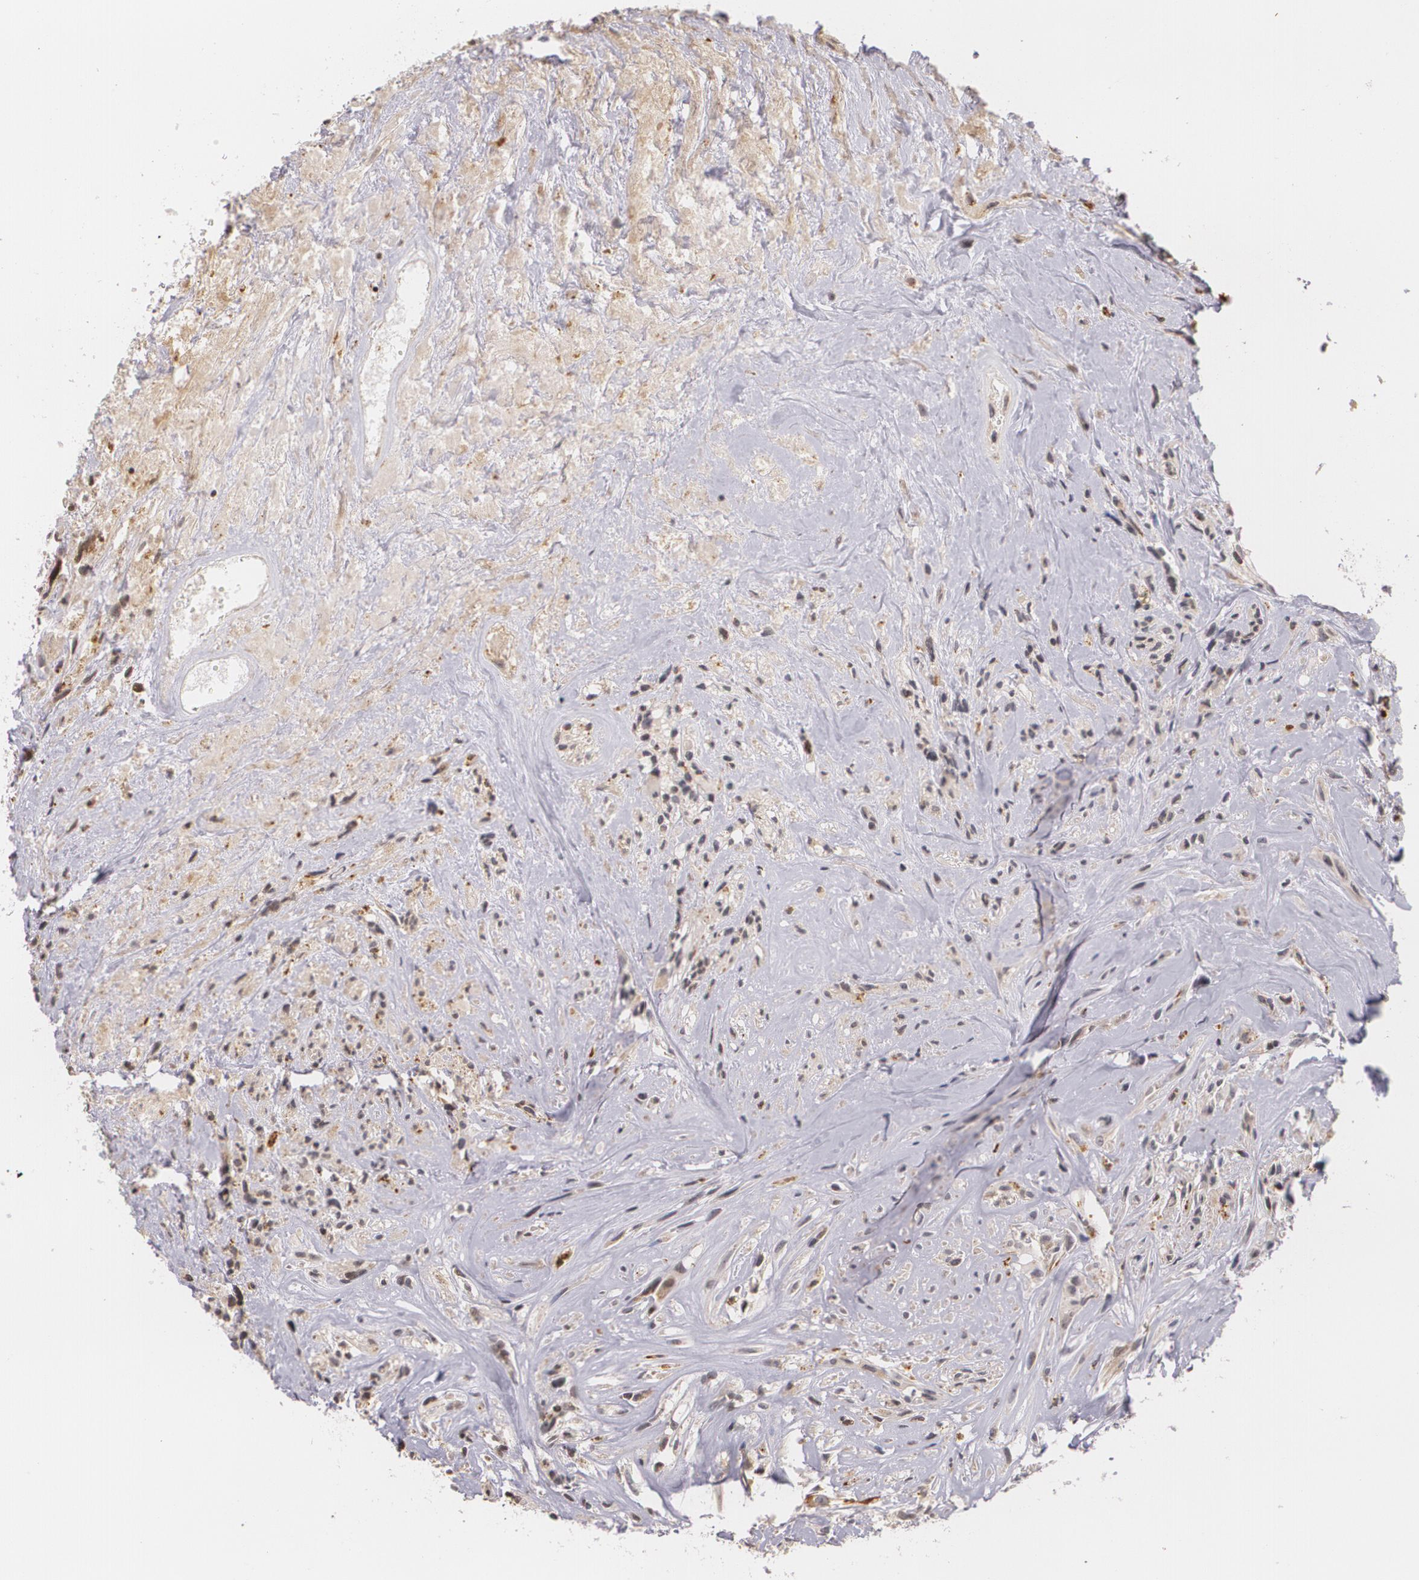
{"staining": {"intensity": "weak", "quantity": "25%-75%", "location": "nuclear"}, "tissue": "glioma", "cell_type": "Tumor cells", "image_type": "cancer", "snomed": [{"axis": "morphology", "description": "Glioma, malignant, High grade"}, {"axis": "topography", "description": "Brain"}], "caption": "Immunohistochemical staining of high-grade glioma (malignant) reveals weak nuclear protein staining in about 25%-75% of tumor cells. (DAB (3,3'-diaminobenzidine) IHC, brown staining for protein, blue staining for nuclei).", "gene": "VAV3", "patient": {"sex": "male", "age": 48}}